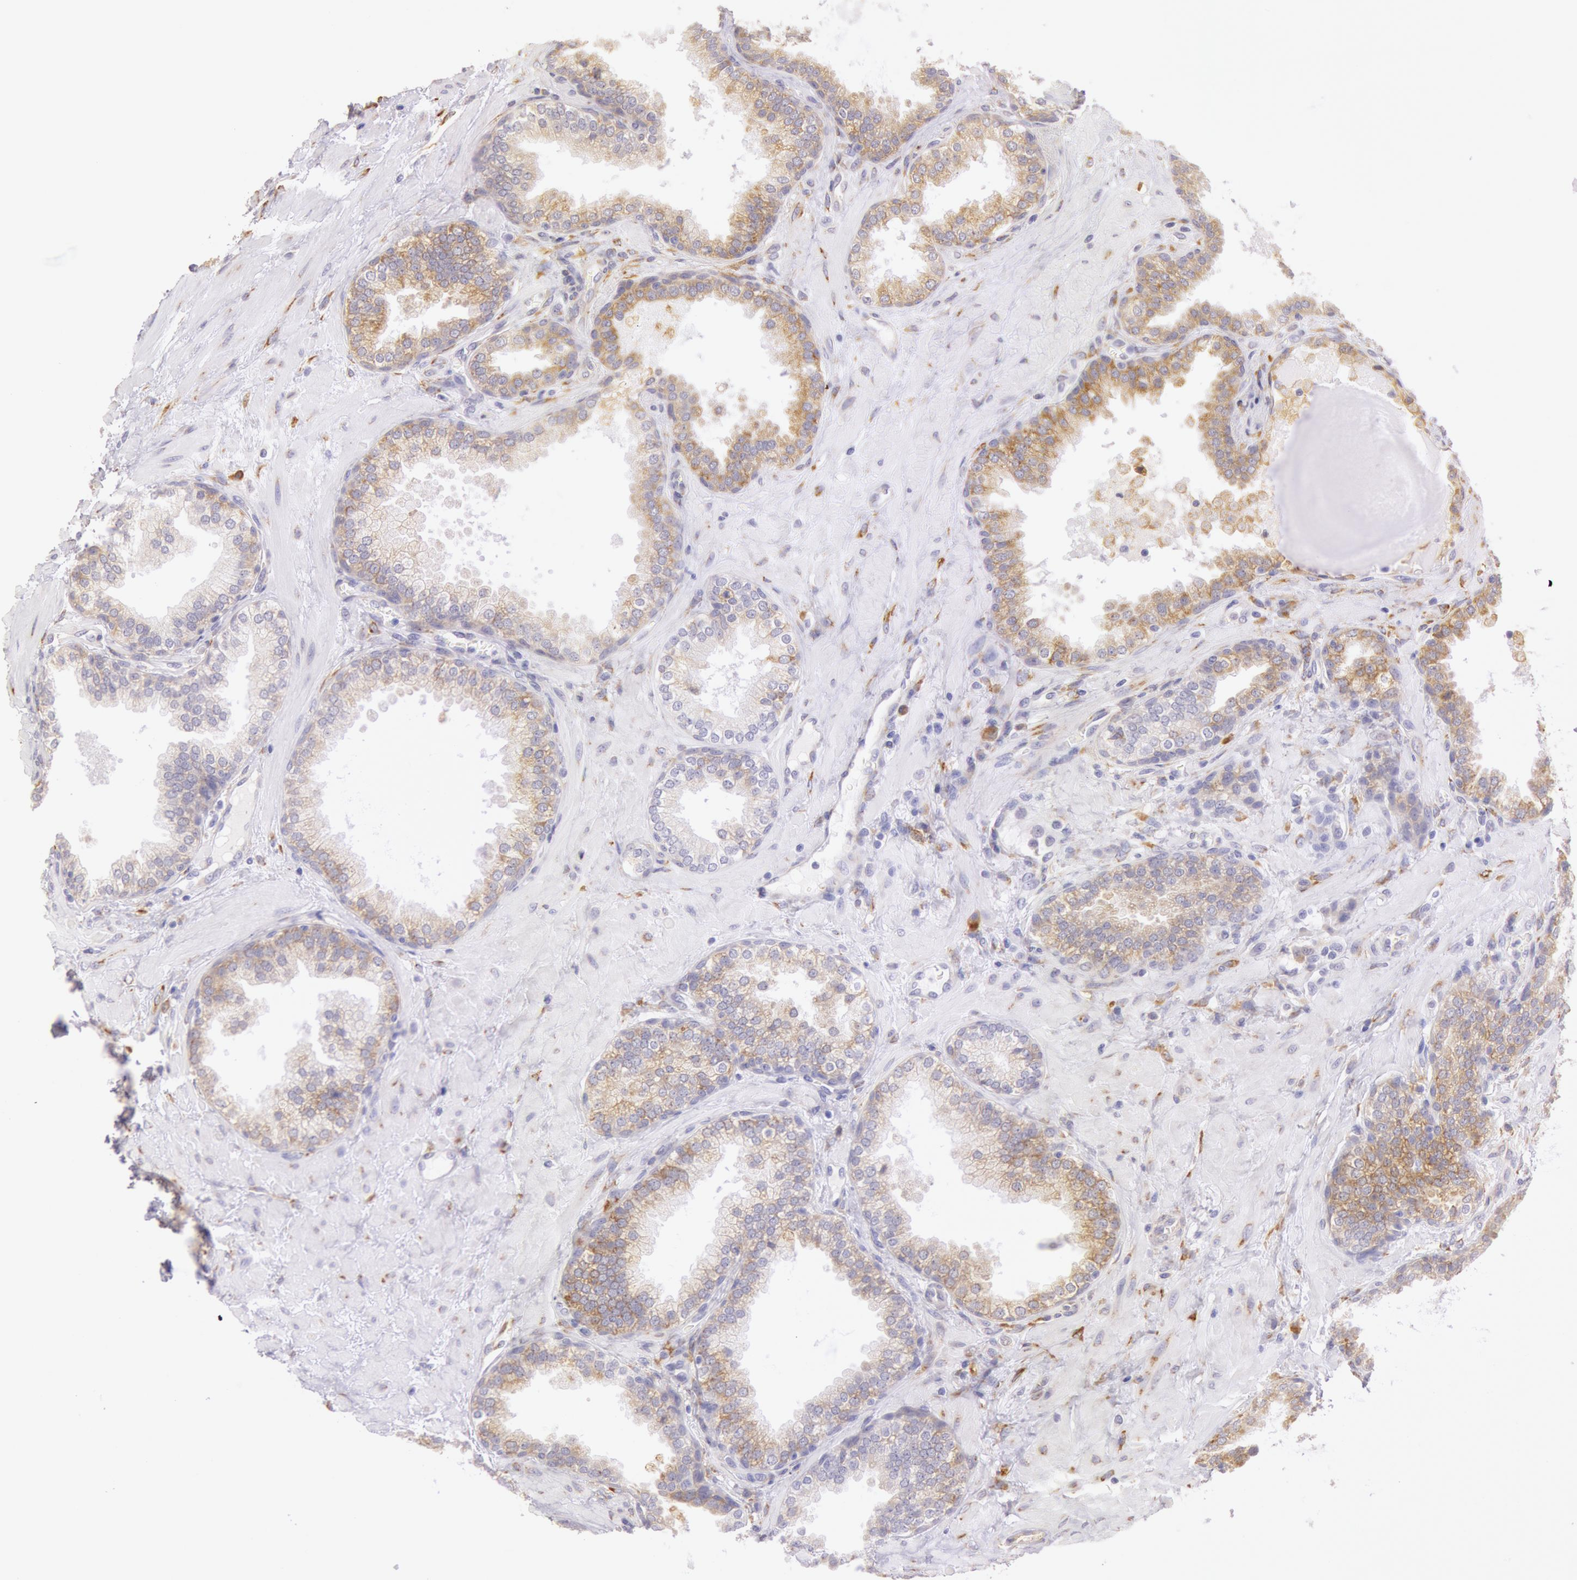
{"staining": {"intensity": "weak", "quantity": "25%-75%", "location": "cytoplasmic/membranous"}, "tissue": "prostate", "cell_type": "Glandular cells", "image_type": "normal", "snomed": [{"axis": "morphology", "description": "Normal tissue, NOS"}, {"axis": "topography", "description": "Prostate"}], "caption": "Prostate was stained to show a protein in brown. There is low levels of weak cytoplasmic/membranous positivity in approximately 25%-75% of glandular cells. (IHC, brightfield microscopy, high magnification).", "gene": "CIDEB", "patient": {"sex": "male", "age": 51}}